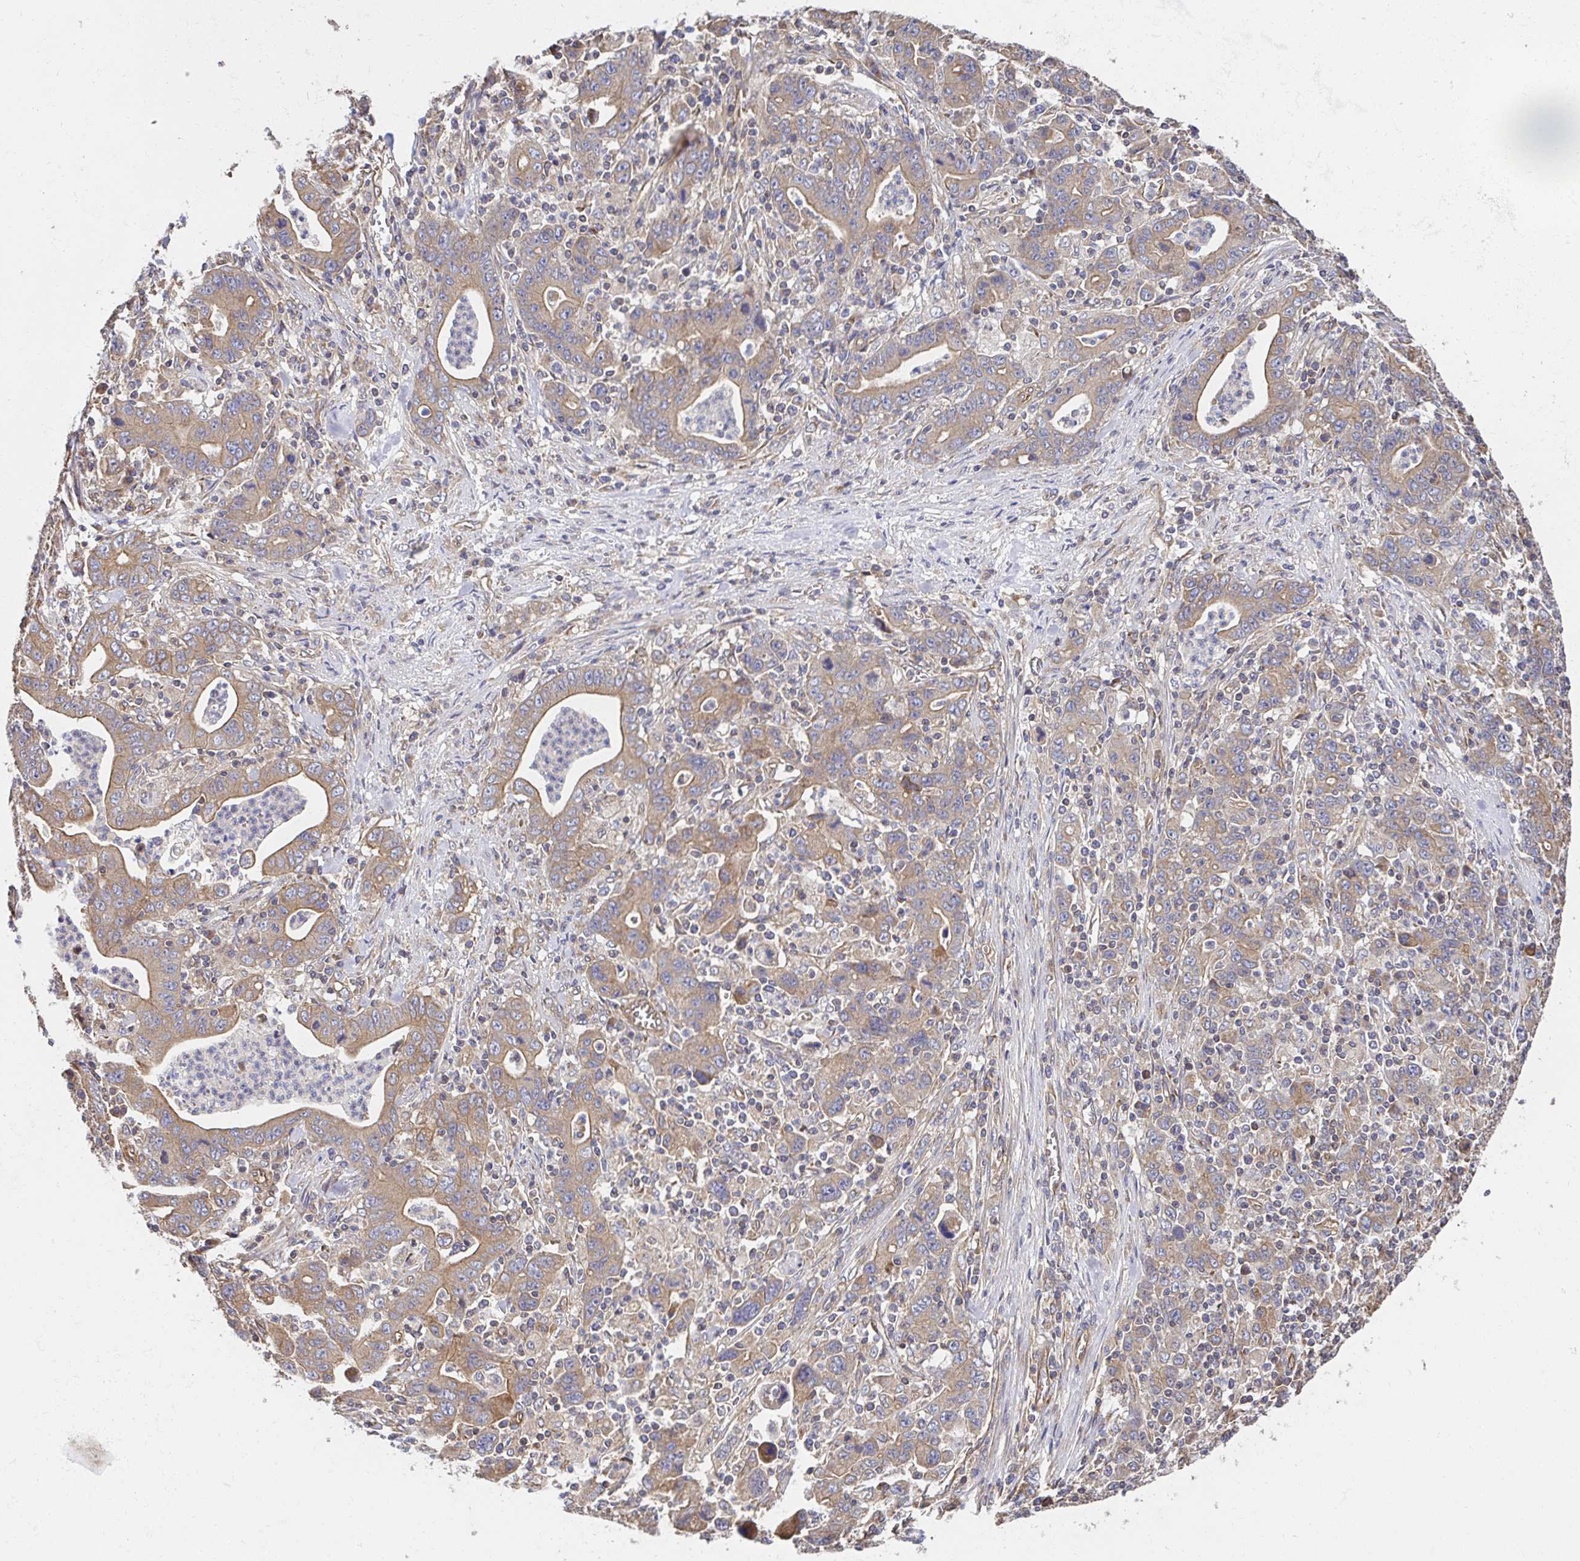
{"staining": {"intensity": "weak", "quantity": "25%-75%", "location": "cytoplasmic/membranous"}, "tissue": "stomach cancer", "cell_type": "Tumor cells", "image_type": "cancer", "snomed": [{"axis": "morphology", "description": "Adenocarcinoma, NOS"}, {"axis": "topography", "description": "Stomach, upper"}], "caption": "The photomicrograph displays a brown stain indicating the presence of a protein in the cytoplasmic/membranous of tumor cells in stomach cancer.", "gene": "APBB1", "patient": {"sex": "male", "age": 69}}